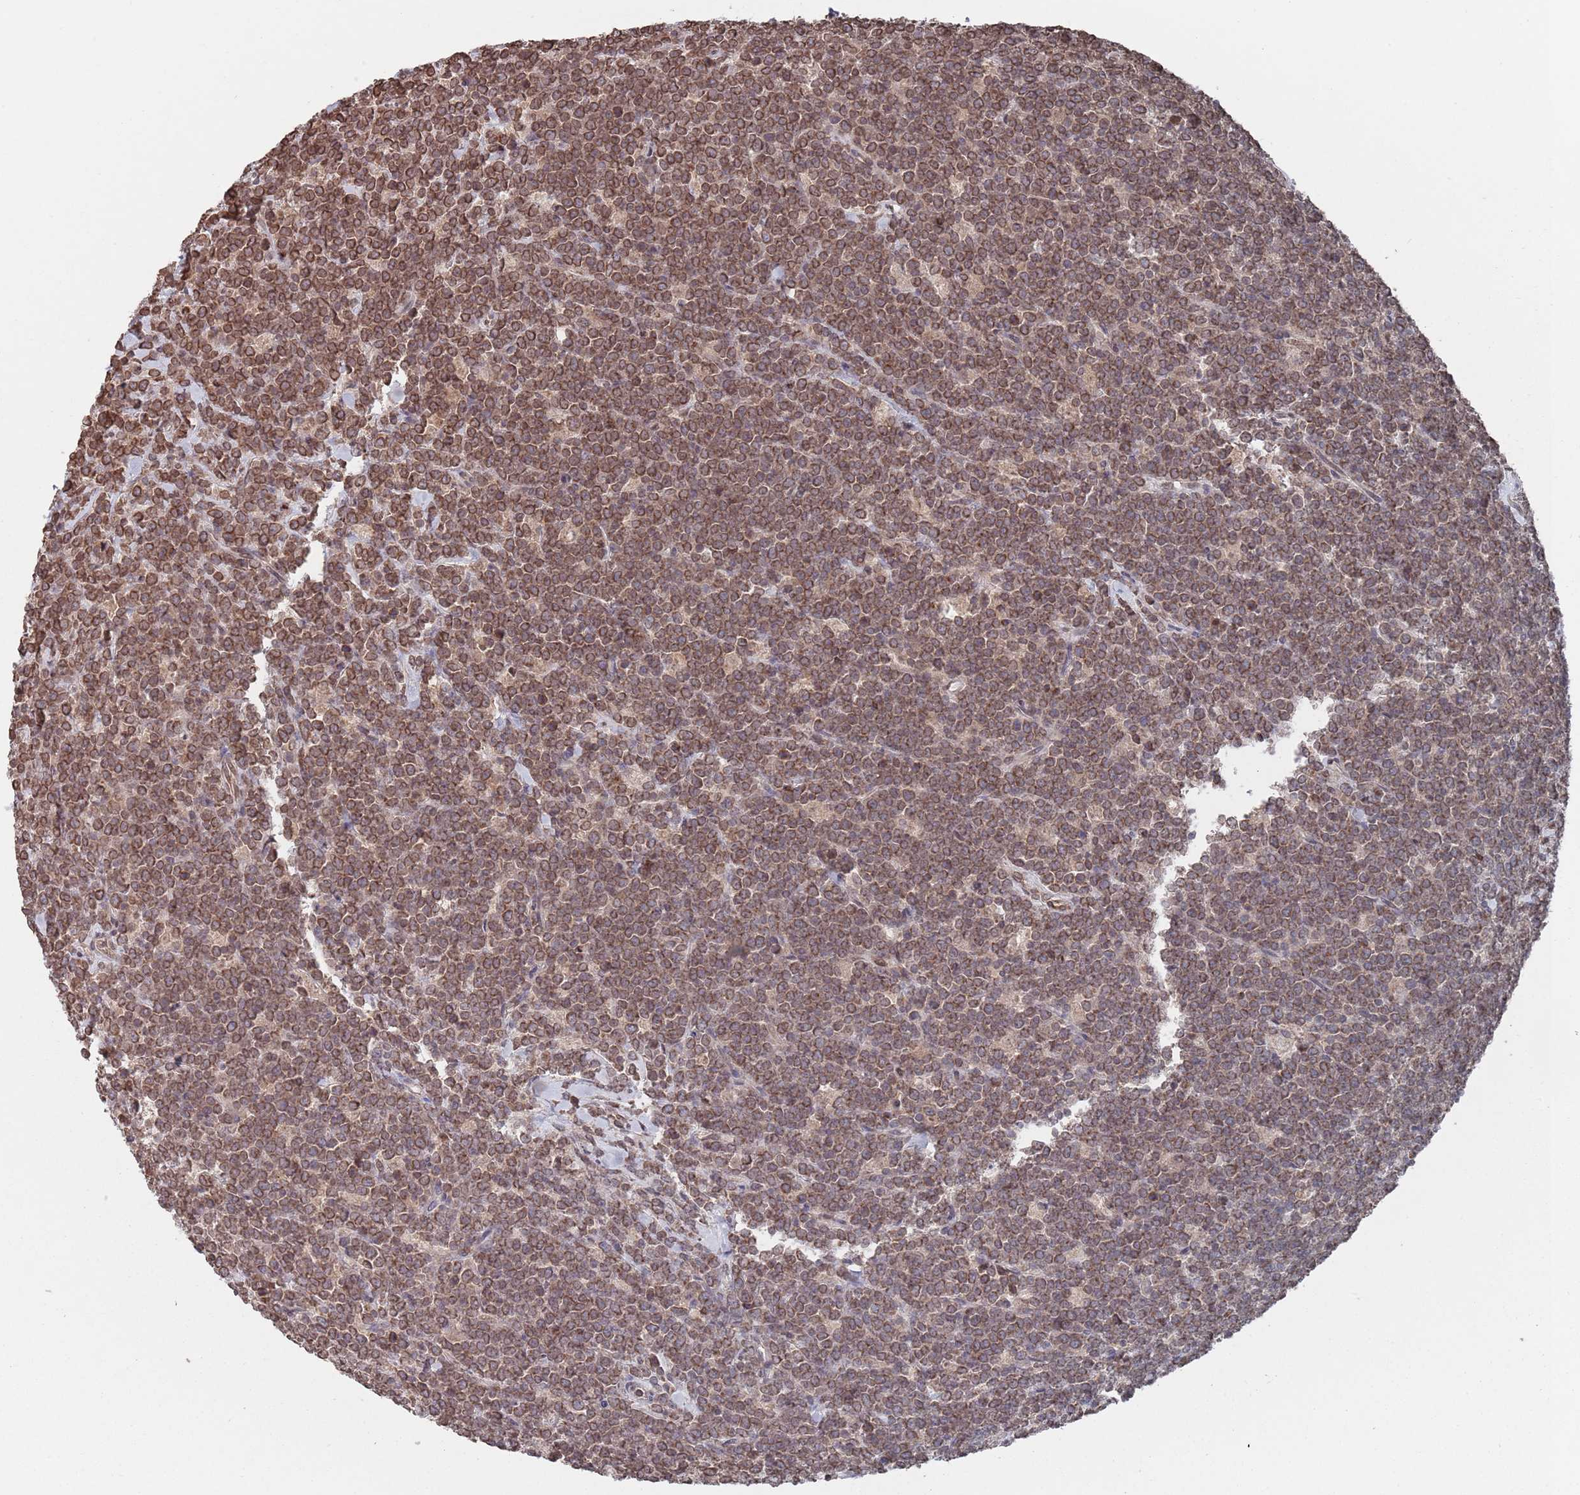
{"staining": {"intensity": "moderate", "quantity": ">75%", "location": "cytoplasmic/membranous,nuclear"}, "tissue": "lymphoma", "cell_type": "Tumor cells", "image_type": "cancer", "snomed": [{"axis": "morphology", "description": "Malignant lymphoma, non-Hodgkin's type, High grade"}, {"axis": "topography", "description": "Small intestine"}], "caption": "This is a photomicrograph of immunohistochemistry staining of malignant lymphoma, non-Hodgkin's type (high-grade), which shows moderate expression in the cytoplasmic/membranous and nuclear of tumor cells.", "gene": "SDHAF3", "patient": {"sex": "male", "age": 8}}